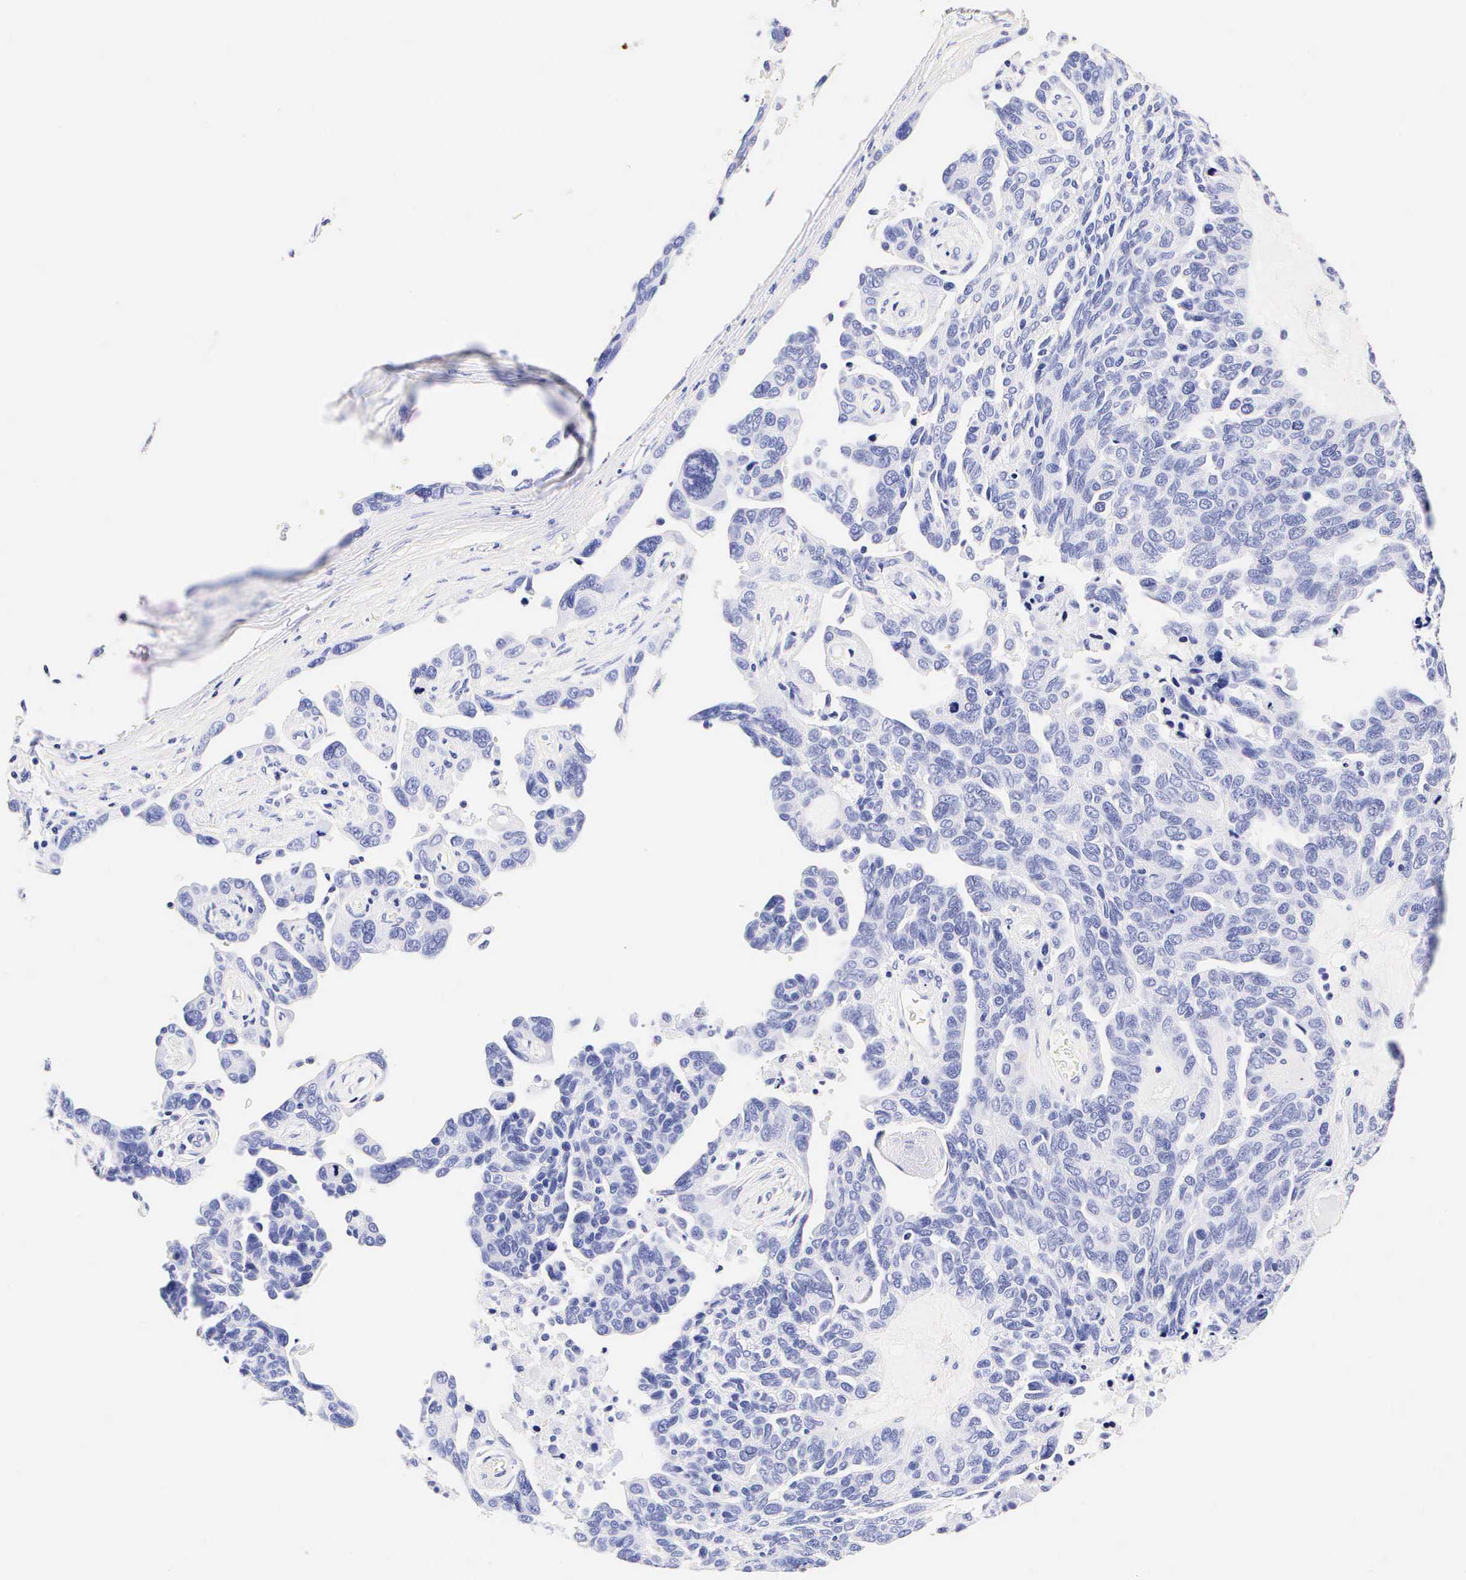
{"staining": {"intensity": "negative", "quantity": "none", "location": "none"}, "tissue": "ovarian cancer", "cell_type": "Tumor cells", "image_type": "cancer", "snomed": [{"axis": "morphology", "description": "Cystadenocarcinoma, serous, NOS"}, {"axis": "topography", "description": "Ovary"}], "caption": "Tumor cells show no significant protein expression in serous cystadenocarcinoma (ovarian).", "gene": "CALD1", "patient": {"sex": "female", "age": 64}}